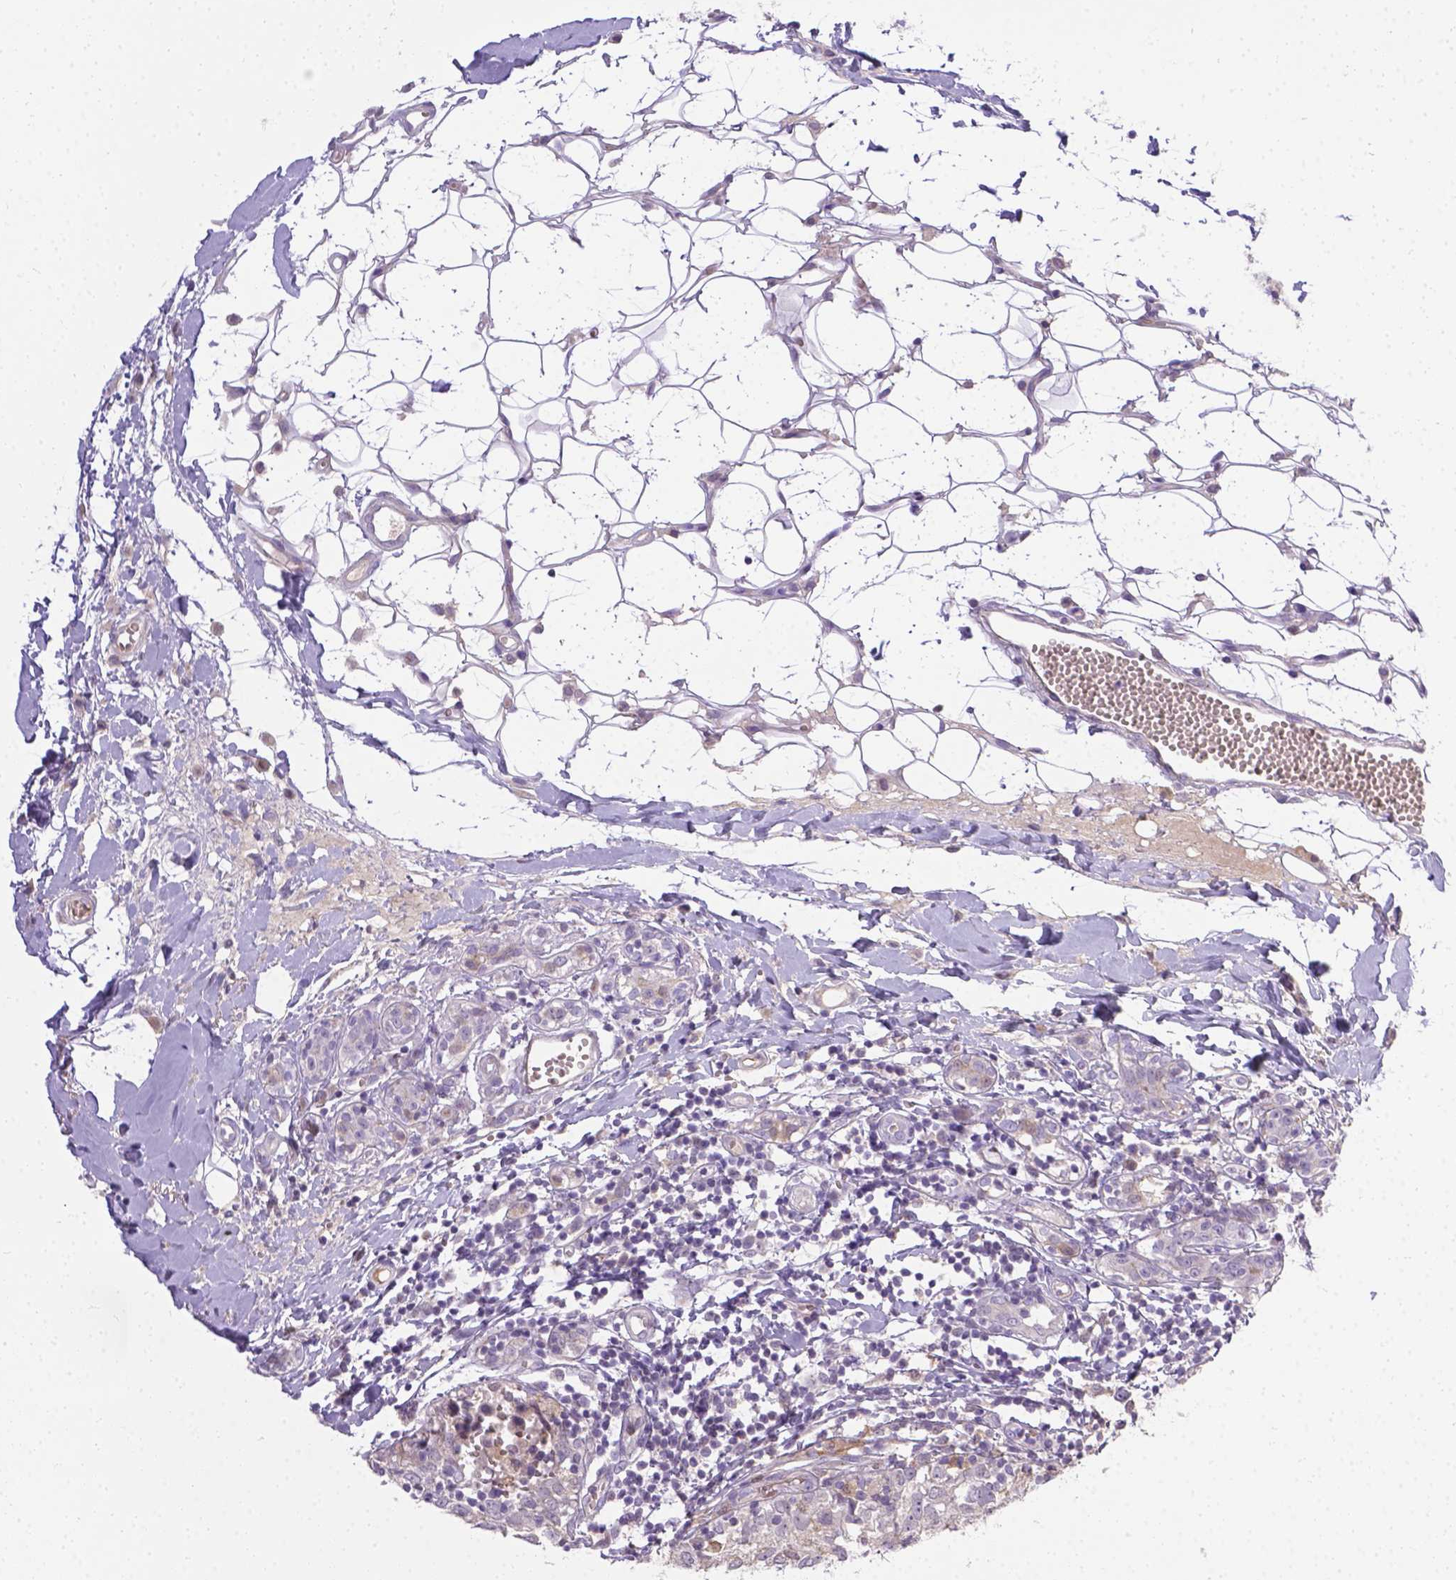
{"staining": {"intensity": "negative", "quantity": "none", "location": "none"}, "tissue": "breast cancer", "cell_type": "Tumor cells", "image_type": "cancer", "snomed": [{"axis": "morphology", "description": "Duct carcinoma"}, {"axis": "topography", "description": "Breast"}], "caption": "Immunohistochemistry image of neoplastic tissue: breast cancer stained with DAB demonstrates no significant protein positivity in tumor cells. (DAB immunohistochemistry visualized using brightfield microscopy, high magnification).", "gene": "TM4SF18", "patient": {"sex": "female", "age": 30}}